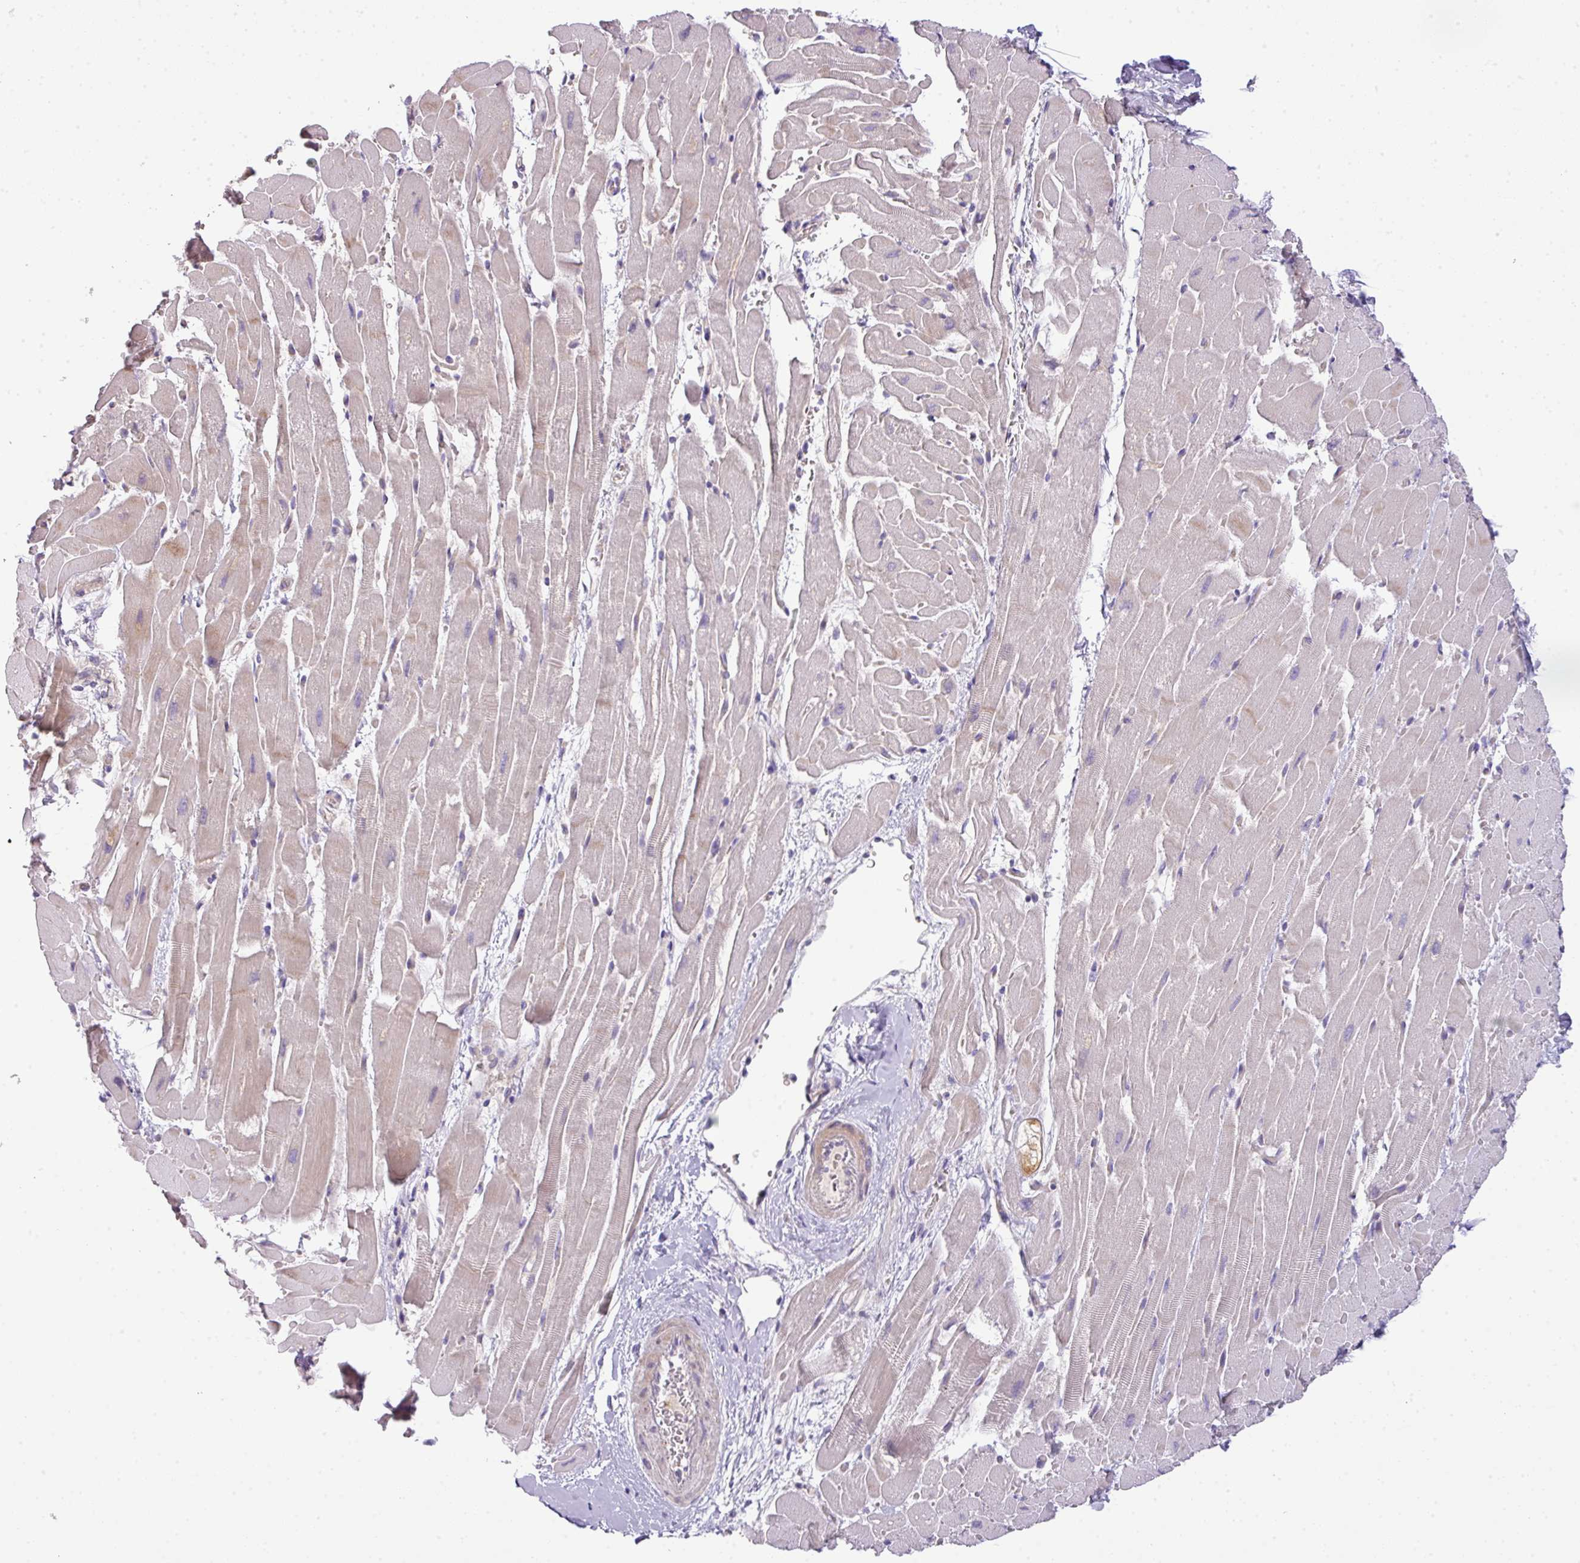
{"staining": {"intensity": "weak", "quantity": "<25%", "location": "cytoplasmic/membranous"}, "tissue": "heart muscle", "cell_type": "Cardiomyocytes", "image_type": "normal", "snomed": [{"axis": "morphology", "description": "Normal tissue, NOS"}, {"axis": "topography", "description": "Heart"}], "caption": "IHC photomicrograph of unremarkable heart muscle stained for a protein (brown), which reveals no positivity in cardiomyocytes.", "gene": "PIK3R5", "patient": {"sex": "male", "age": 37}}